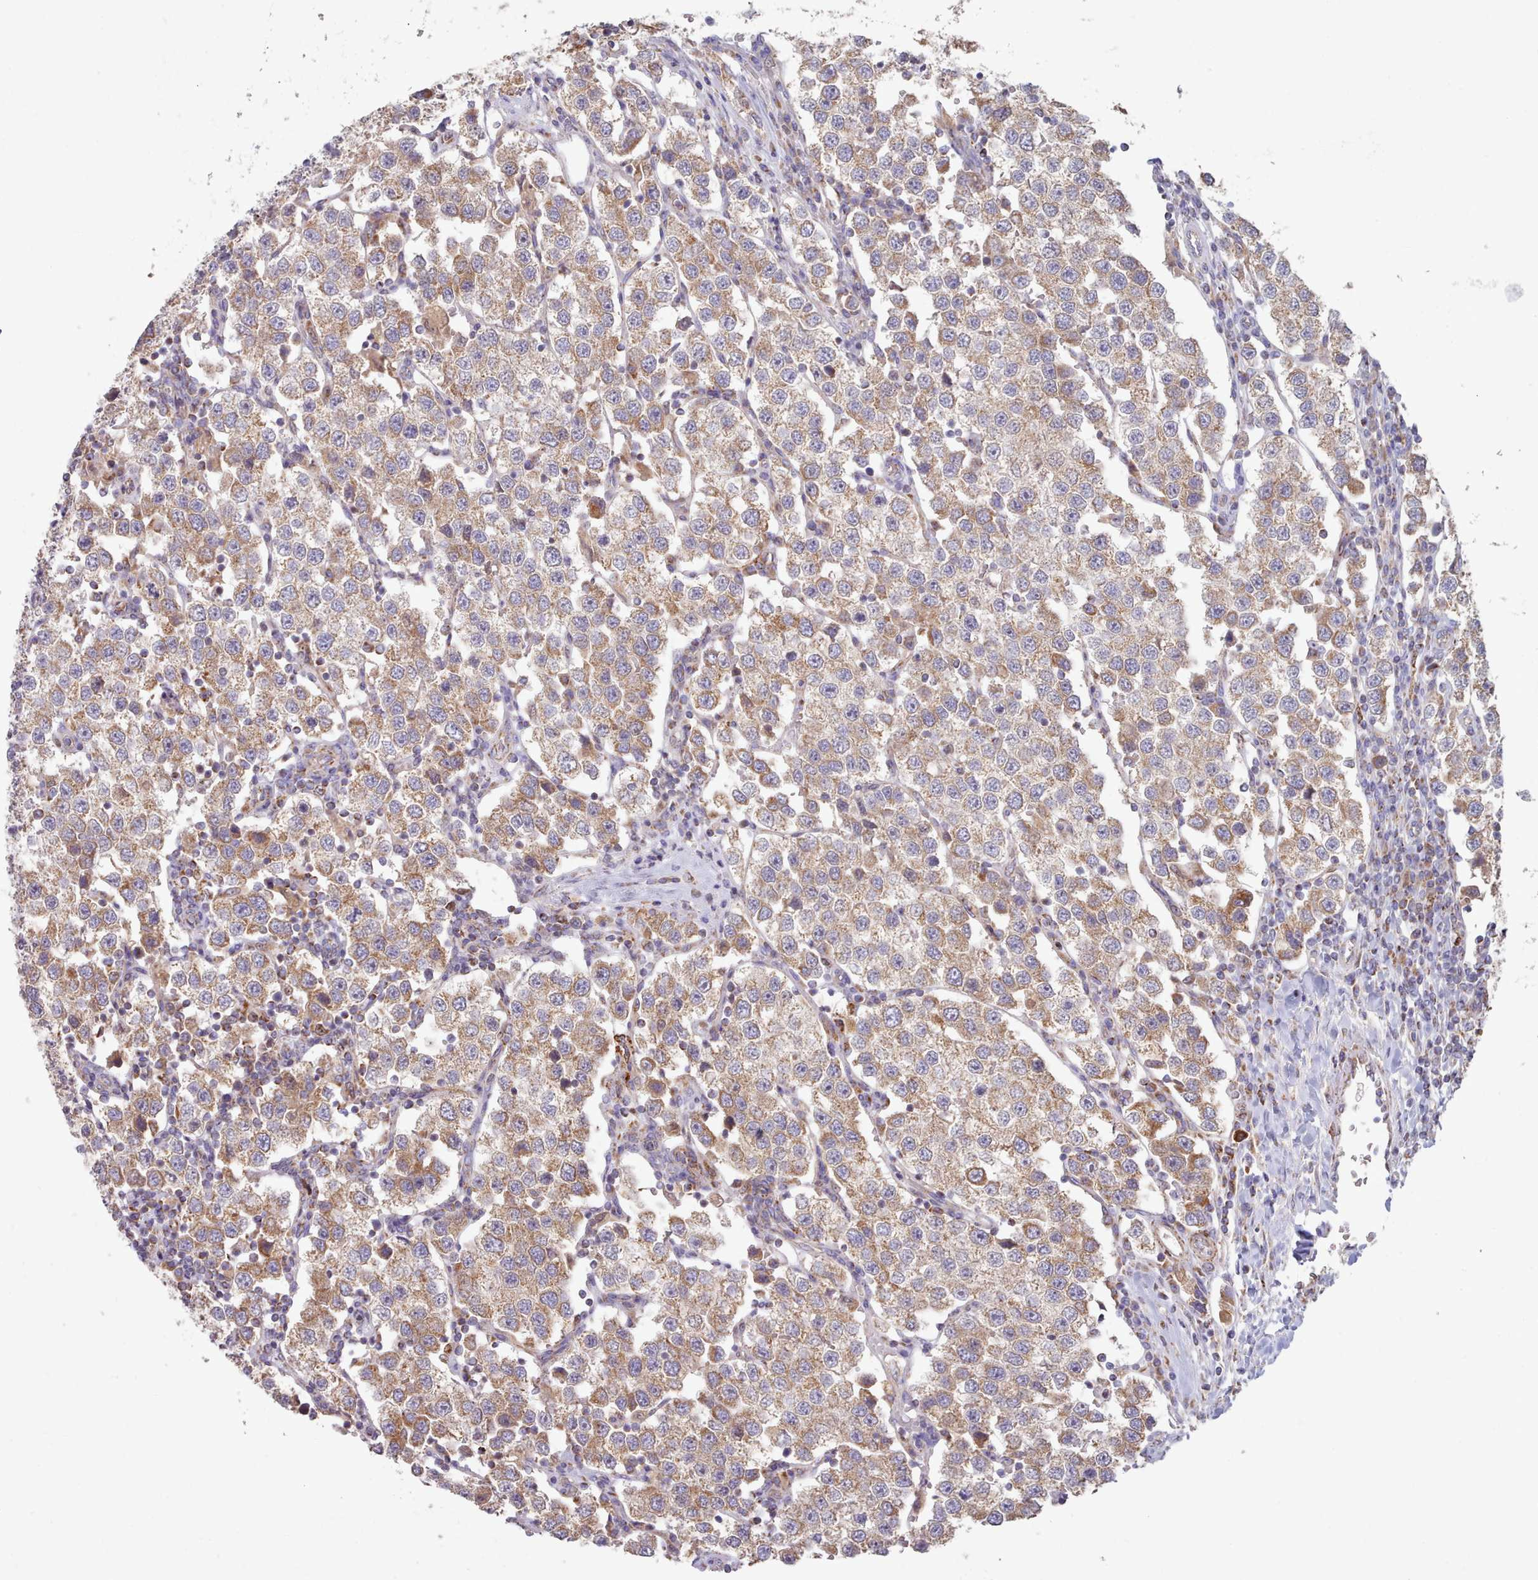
{"staining": {"intensity": "moderate", "quantity": ">75%", "location": "cytoplasmic/membranous"}, "tissue": "testis cancer", "cell_type": "Tumor cells", "image_type": "cancer", "snomed": [{"axis": "morphology", "description": "Seminoma, NOS"}, {"axis": "topography", "description": "Testis"}], "caption": "Immunohistochemical staining of human testis cancer (seminoma) displays medium levels of moderate cytoplasmic/membranous staining in approximately >75% of tumor cells.", "gene": "HSDL2", "patient": {"sex": "male", "age": 37}}